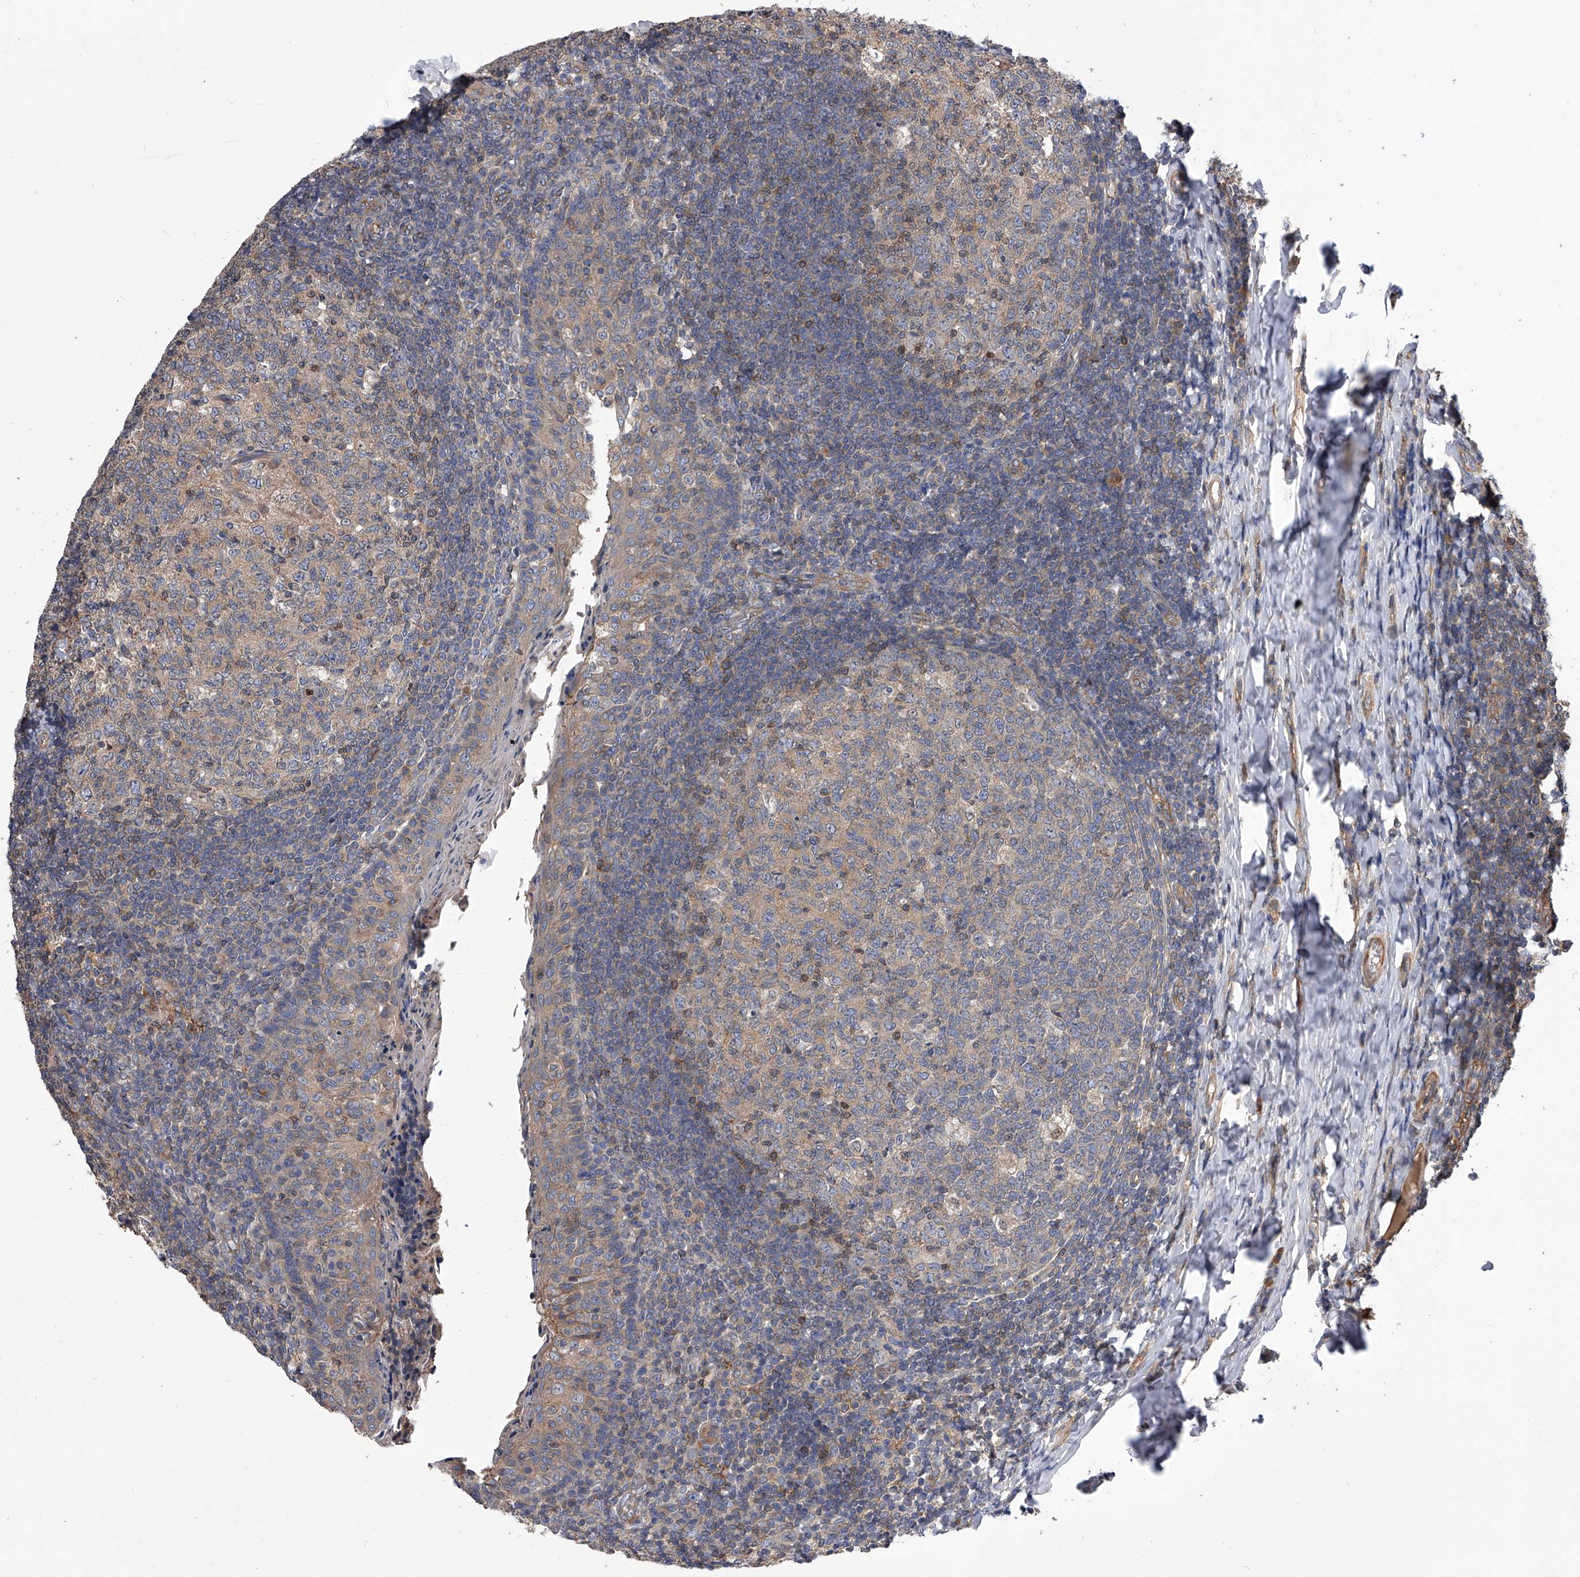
{"staining": {"intensity": "weak", "quantity": ">75%", "location": "cytoplasmic/membranous"}, "tissue": "tonsil", "cell_type": "Germinal center cells", "image_type": "normal", "snomed": [{"axis": "morphology", "description": "Normal tissue, NOS"}, {"axis": "topography", "description": "Tonsil"}], "caption": "Immunohistochemical staining of normal human tonsil exhibits >75% levels of weak cytoplasmic/membranous protein expression in approximately >75% of germinal center cells. (IHC, brightfield microscopy, high magnification).", "gene": "CUL7", "patient": {"sex": "female", "age": 19}}